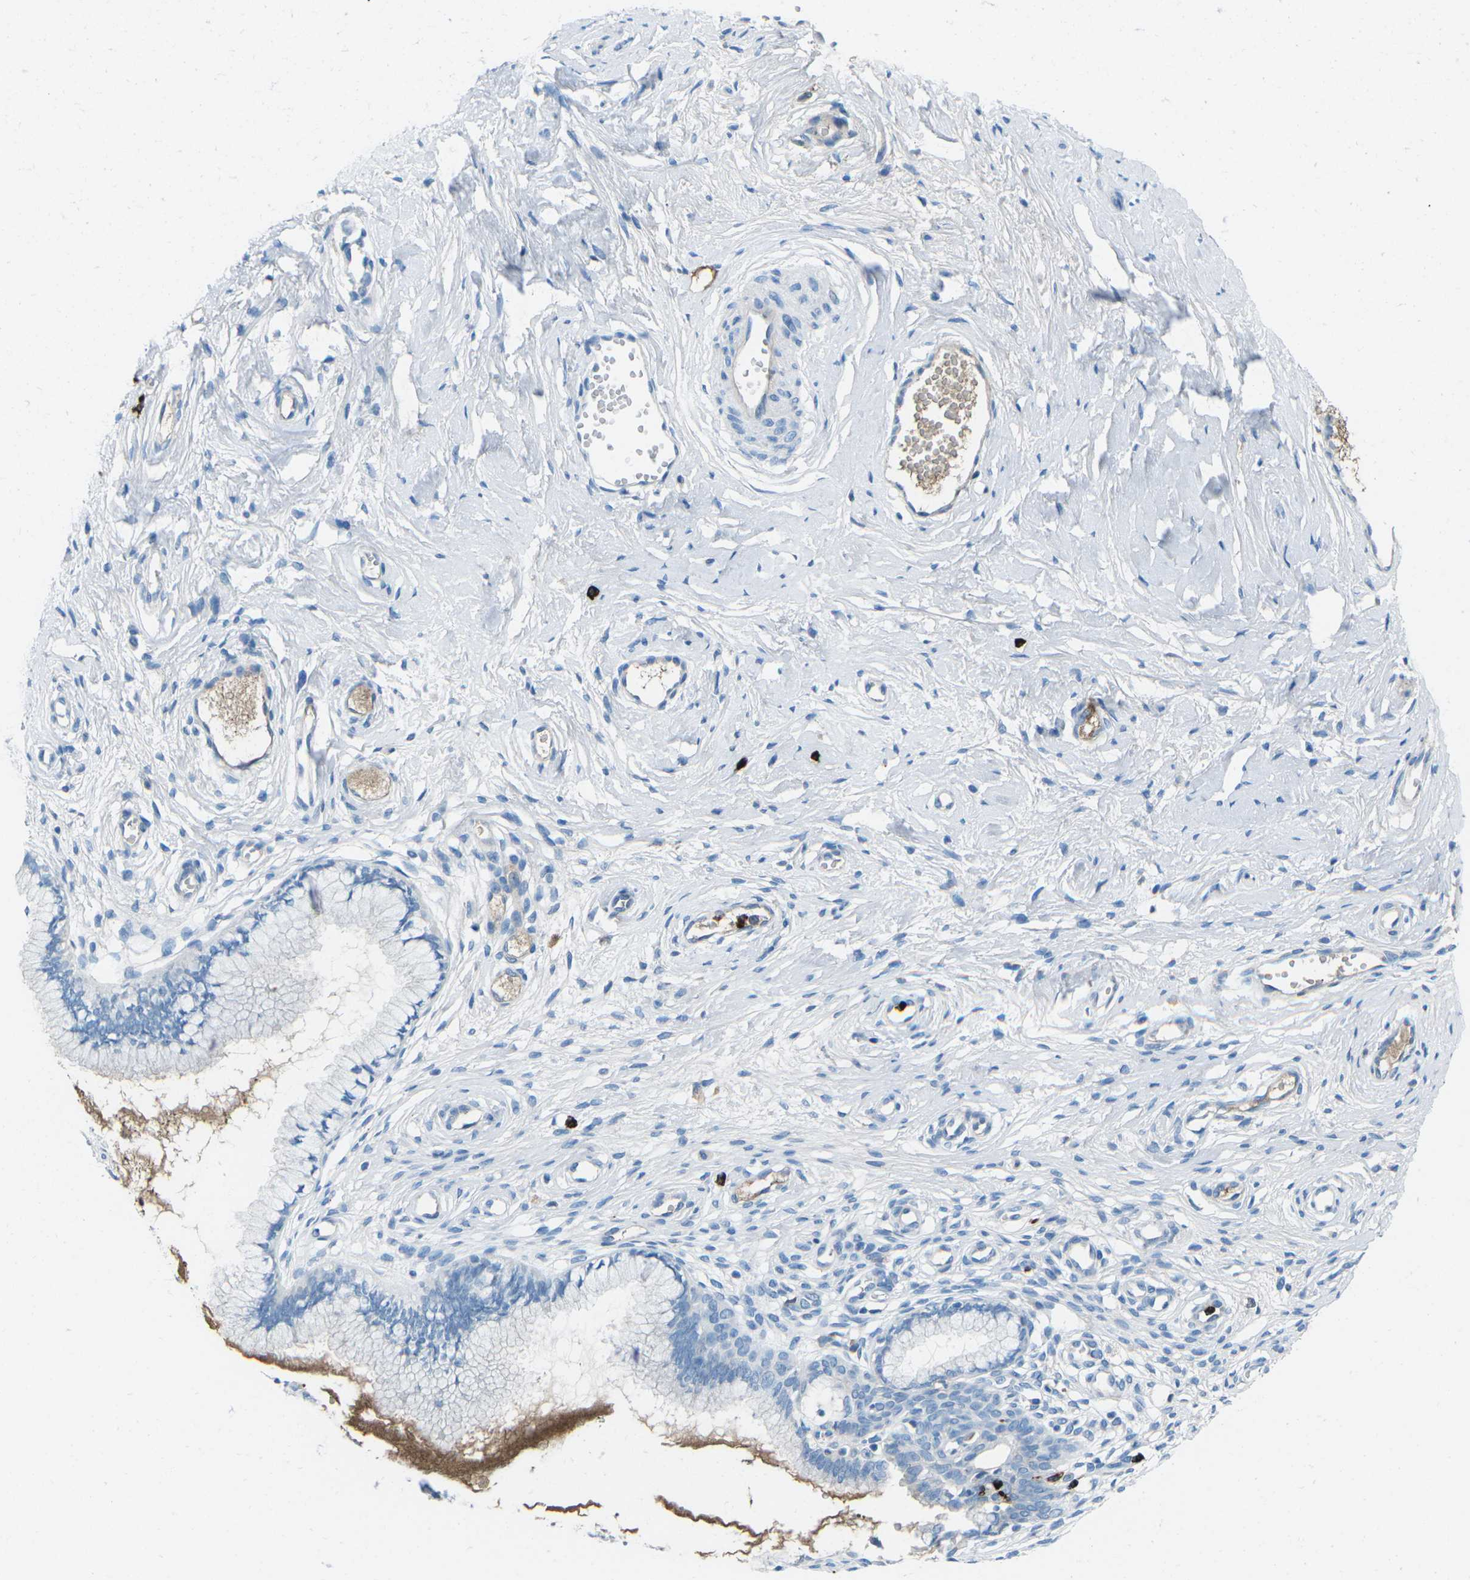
{"staining": {"intensity": "negative", "quantity": "none", "location": "none"}, "tissue": "cervix", "cell_type": "Glandular cells", "image_type": "normal", "snomed": [{"axis": "morphology", "description": "Normal tissue, NOS"}, {"axis": "topography", "description": "Cervix"}], "caption": "The photomicrograph displays no significant positivity in glandular cells of cervix. Brightfield microscopy of immunohistochemistry stained with DAB (brown) and hematoxylin (blue), captured at high magnification.", "gene": "FCN1", "patient": {"sex": "female", "age": 65}}